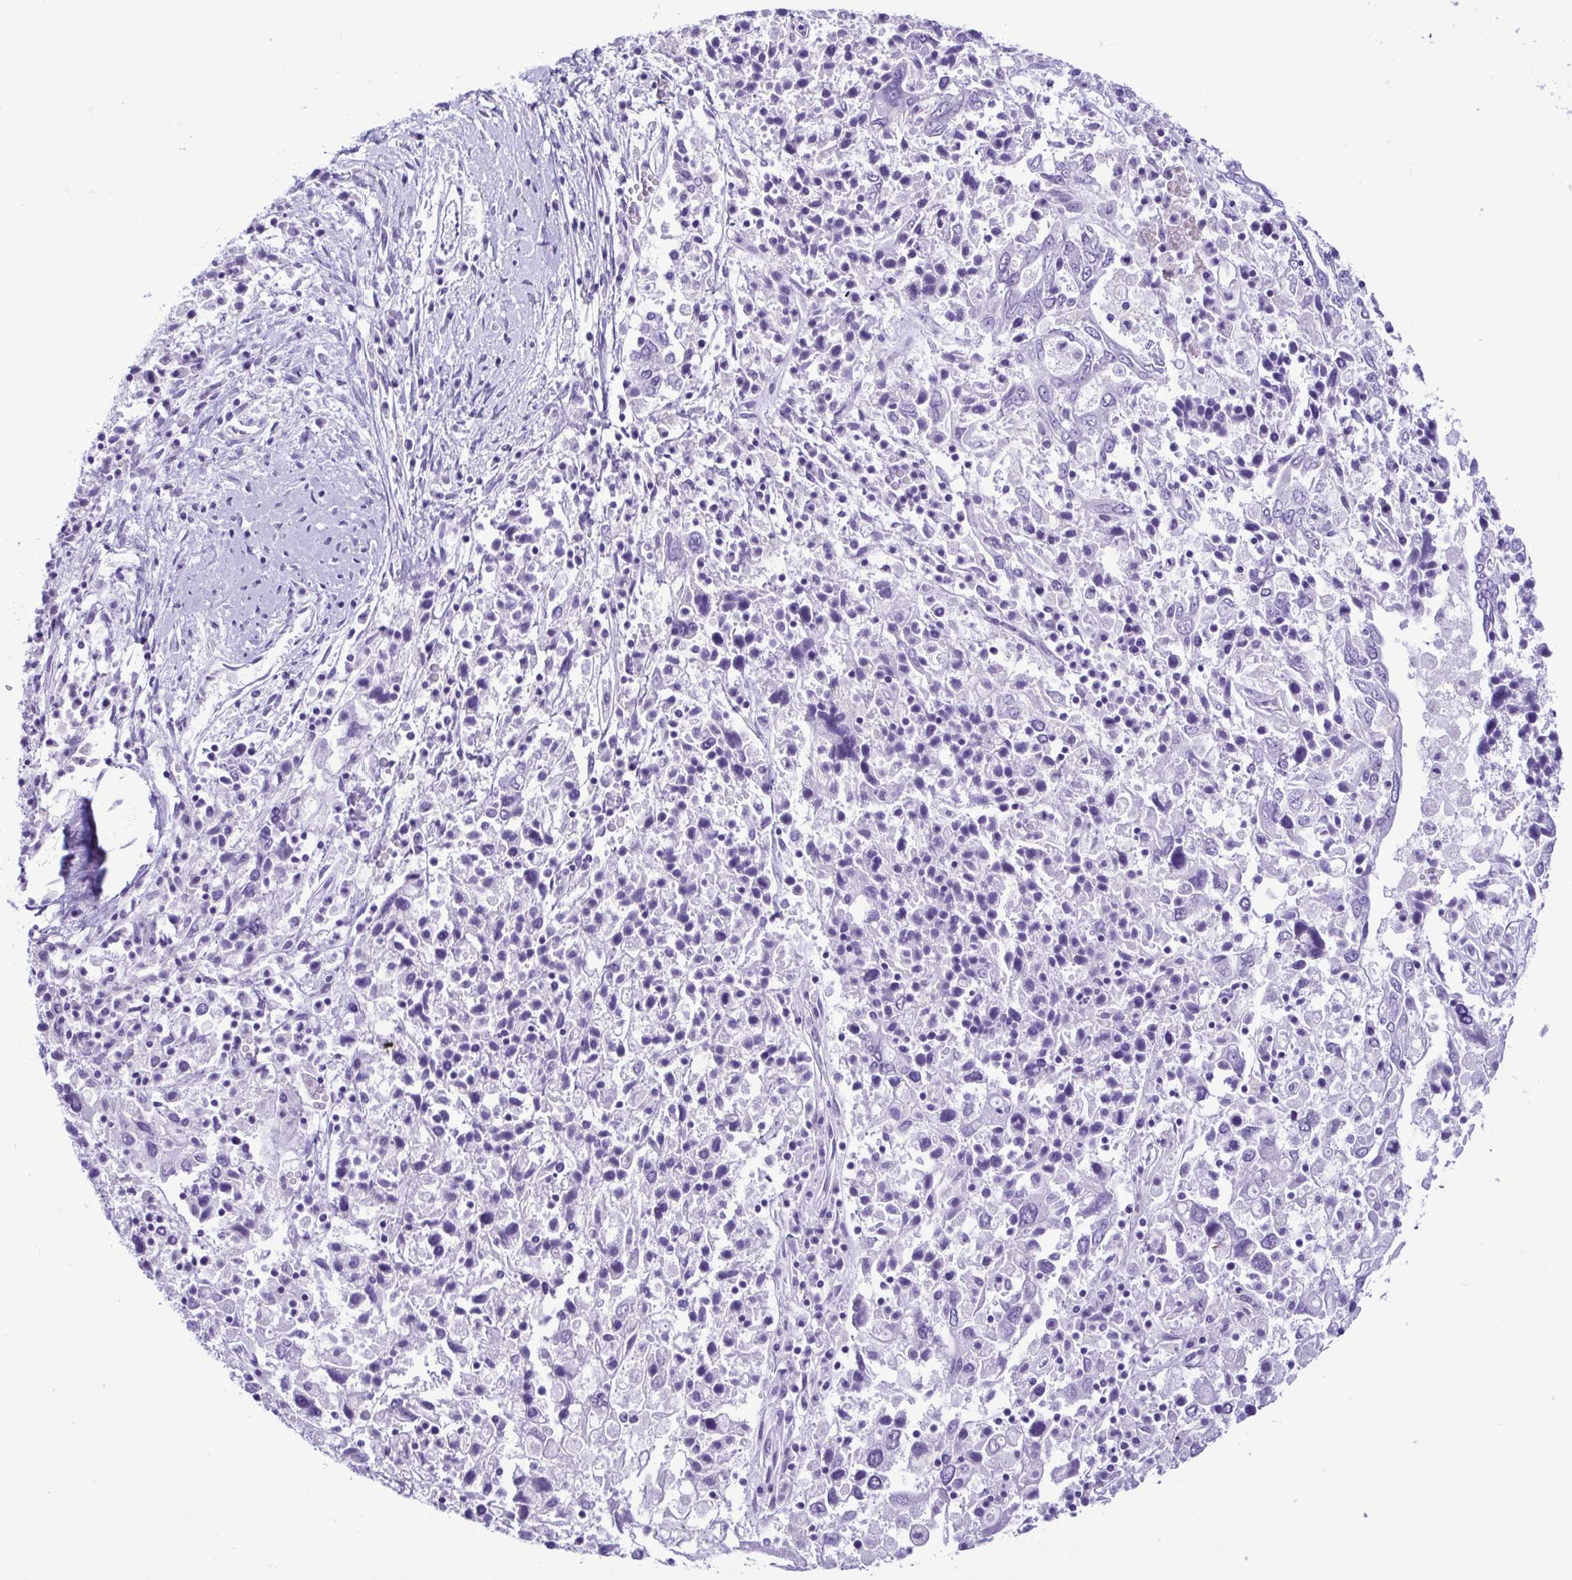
{"staining": {"intensity": "negative", "quantity": "none", "location": "none"}, "tissue": "ovarian cancer", "cell_type": "Tumor cells", "image_type": "cancer", "snomed": [{"axis": "morphology", "description": "Carcinoma, endometroid"}, {"axis": "topography", "description": "Ovary"}], "caption": "Tumor cells show no significant protein expression in ovarian cancer.", "gene": "SPATA16", "patient": {"sex": "female", "age": 62}}